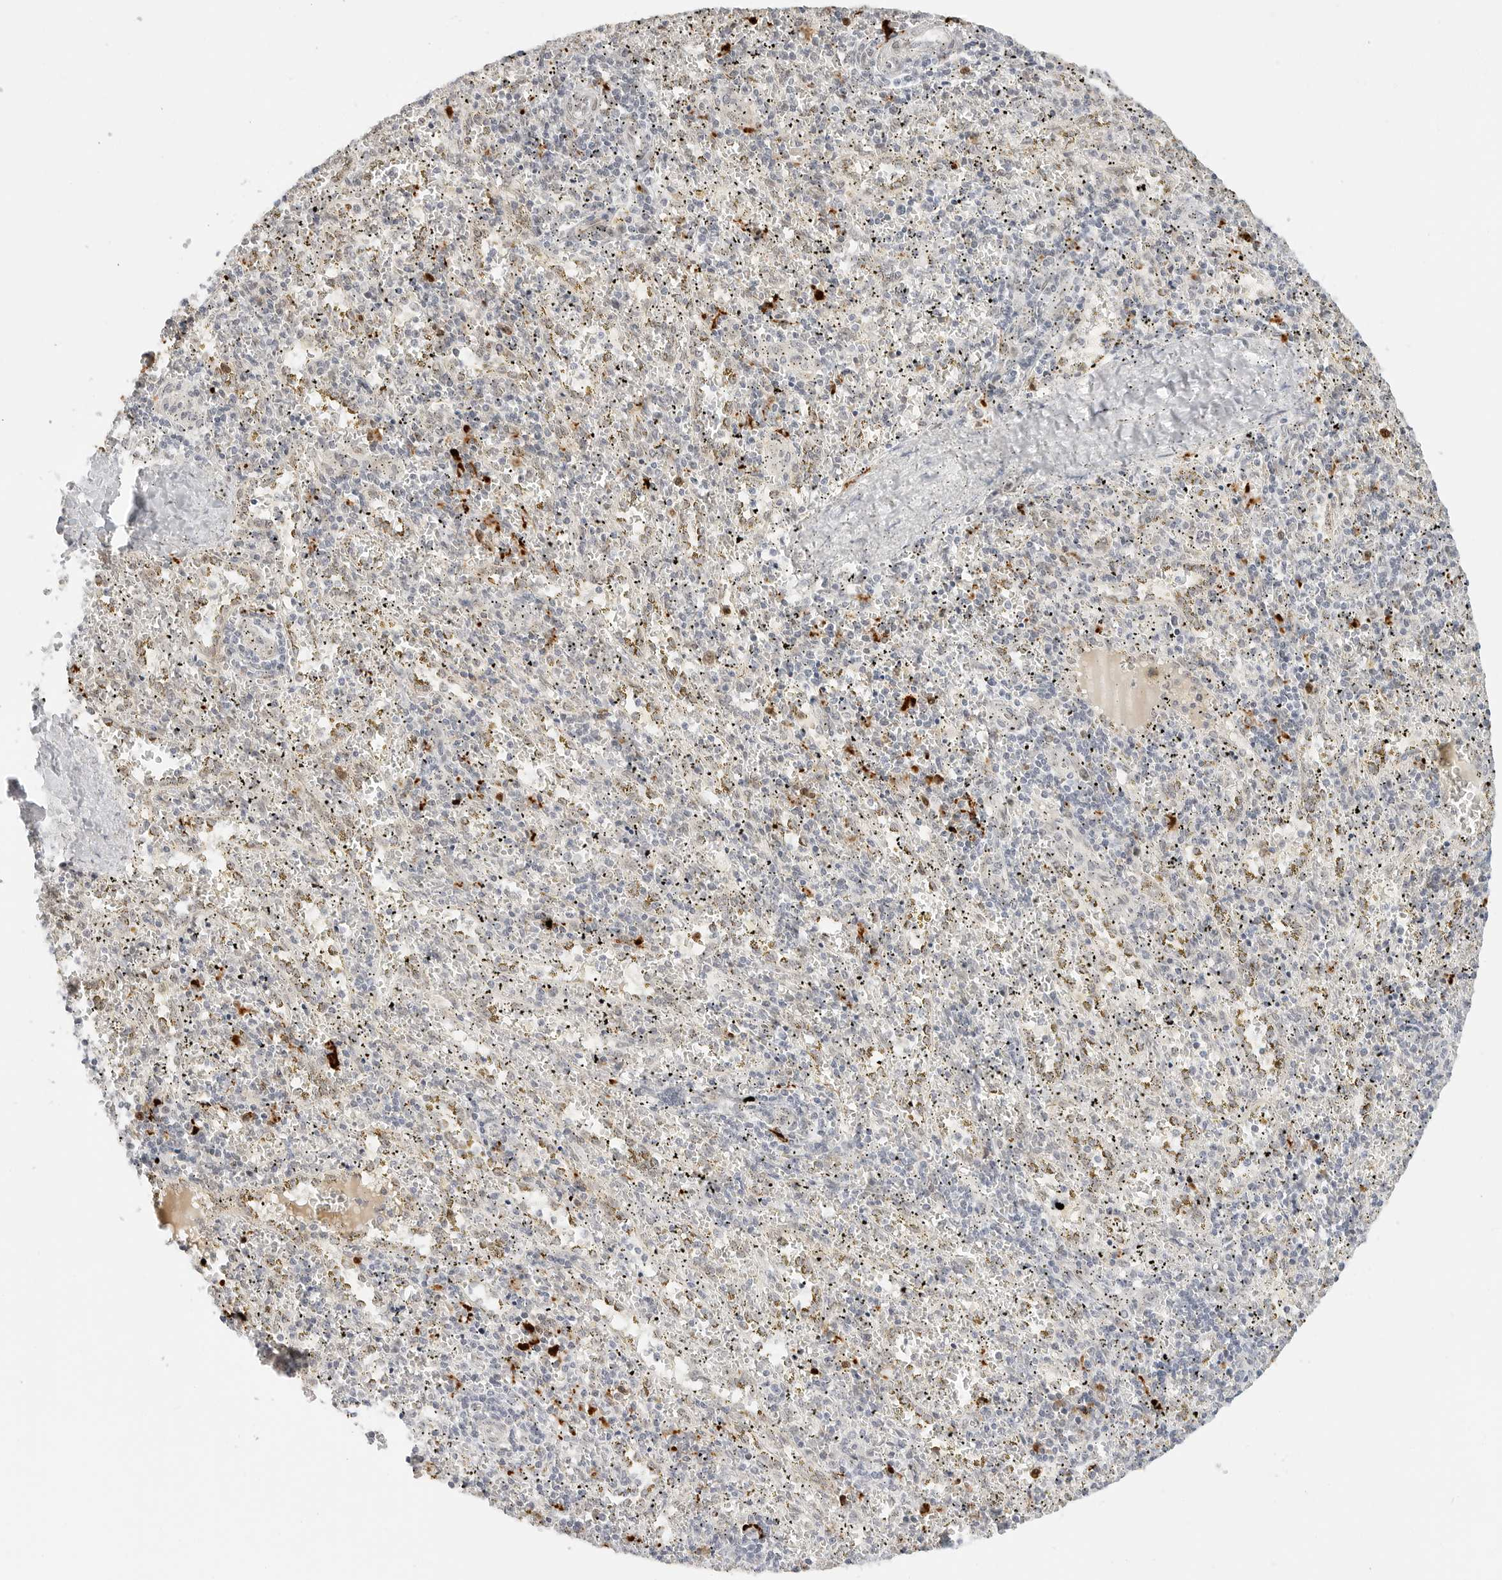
{"staining": {"intensity": "weak", "quantity": "<25%", "location": "nuclear"}, "tissue": "spleen", "cell_type": "Cells in red pulp", "image_type": "normal", "snomed": [{"axis": "morphology", "description": "Normal tissue, NOS"}, {"axis": "topography", "description": "Spleen"}], "caption": "Micrograph shows no protein expression in cells in red pulp of benign spleen. (Stains: DAB (3,3'-diaminobenzidine) immunohistochemistry with hematoxylin counter stain, Microscopy: brightfield microscopy at high magnification).", "gene": "HIPK3", "patient": {"sex": "male", "age": 11}}